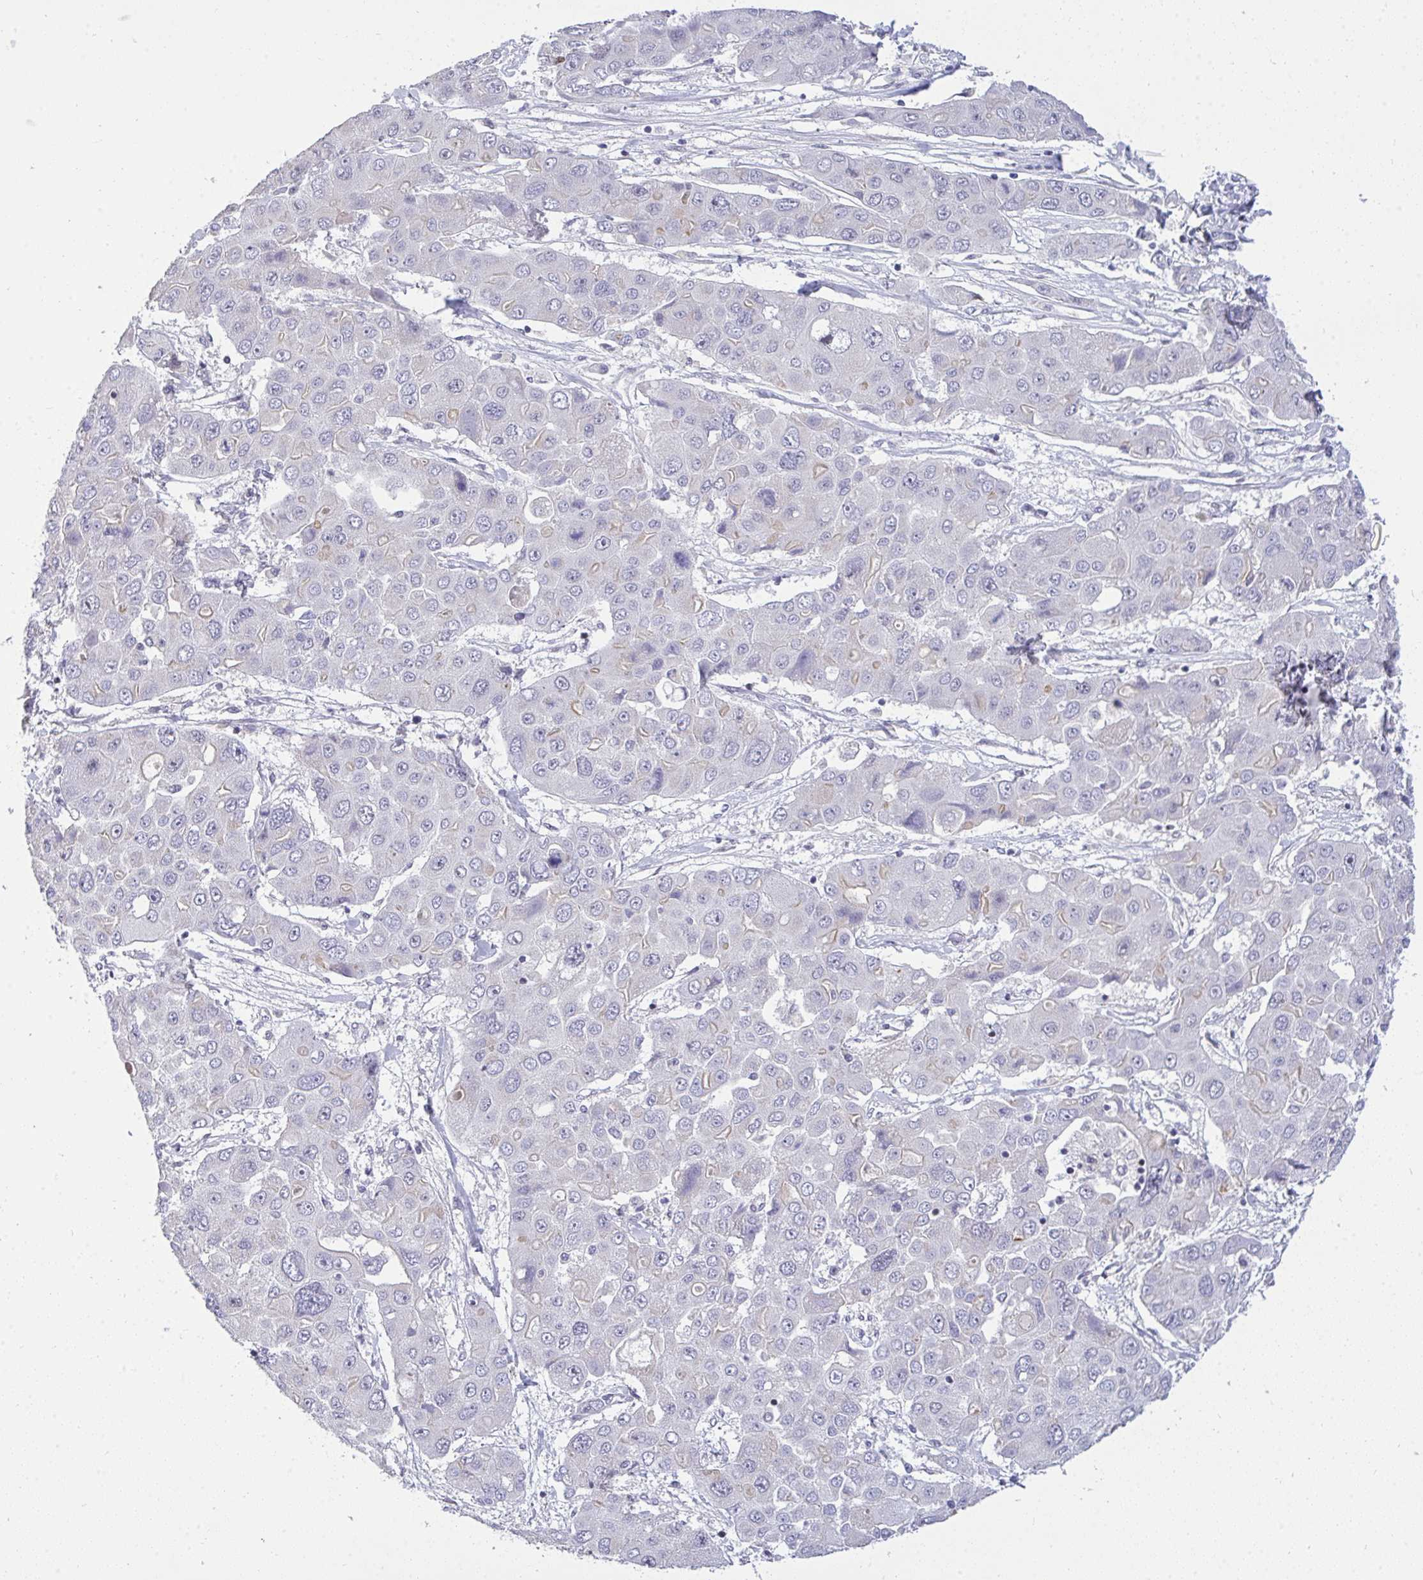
{"staining": {"intensity": "weak", "quantity": "<25%", "location": "cytoplasmic/membranous"}, "tissue": "liver cancer", "cell_type": "Tumor cells", "image_type": "cancer", "snomed": [{"axis": "morphology", "description": "Cholangiocarcinoma"}, {"axis": "topography", "description": "Liver"}], "caption": "Immunohistochemistry (IHC) of human liver cancer displays no positivity in tumor cells.", "gene": "PLPPR3", "patient": {"sex": "male", "age": 67}}